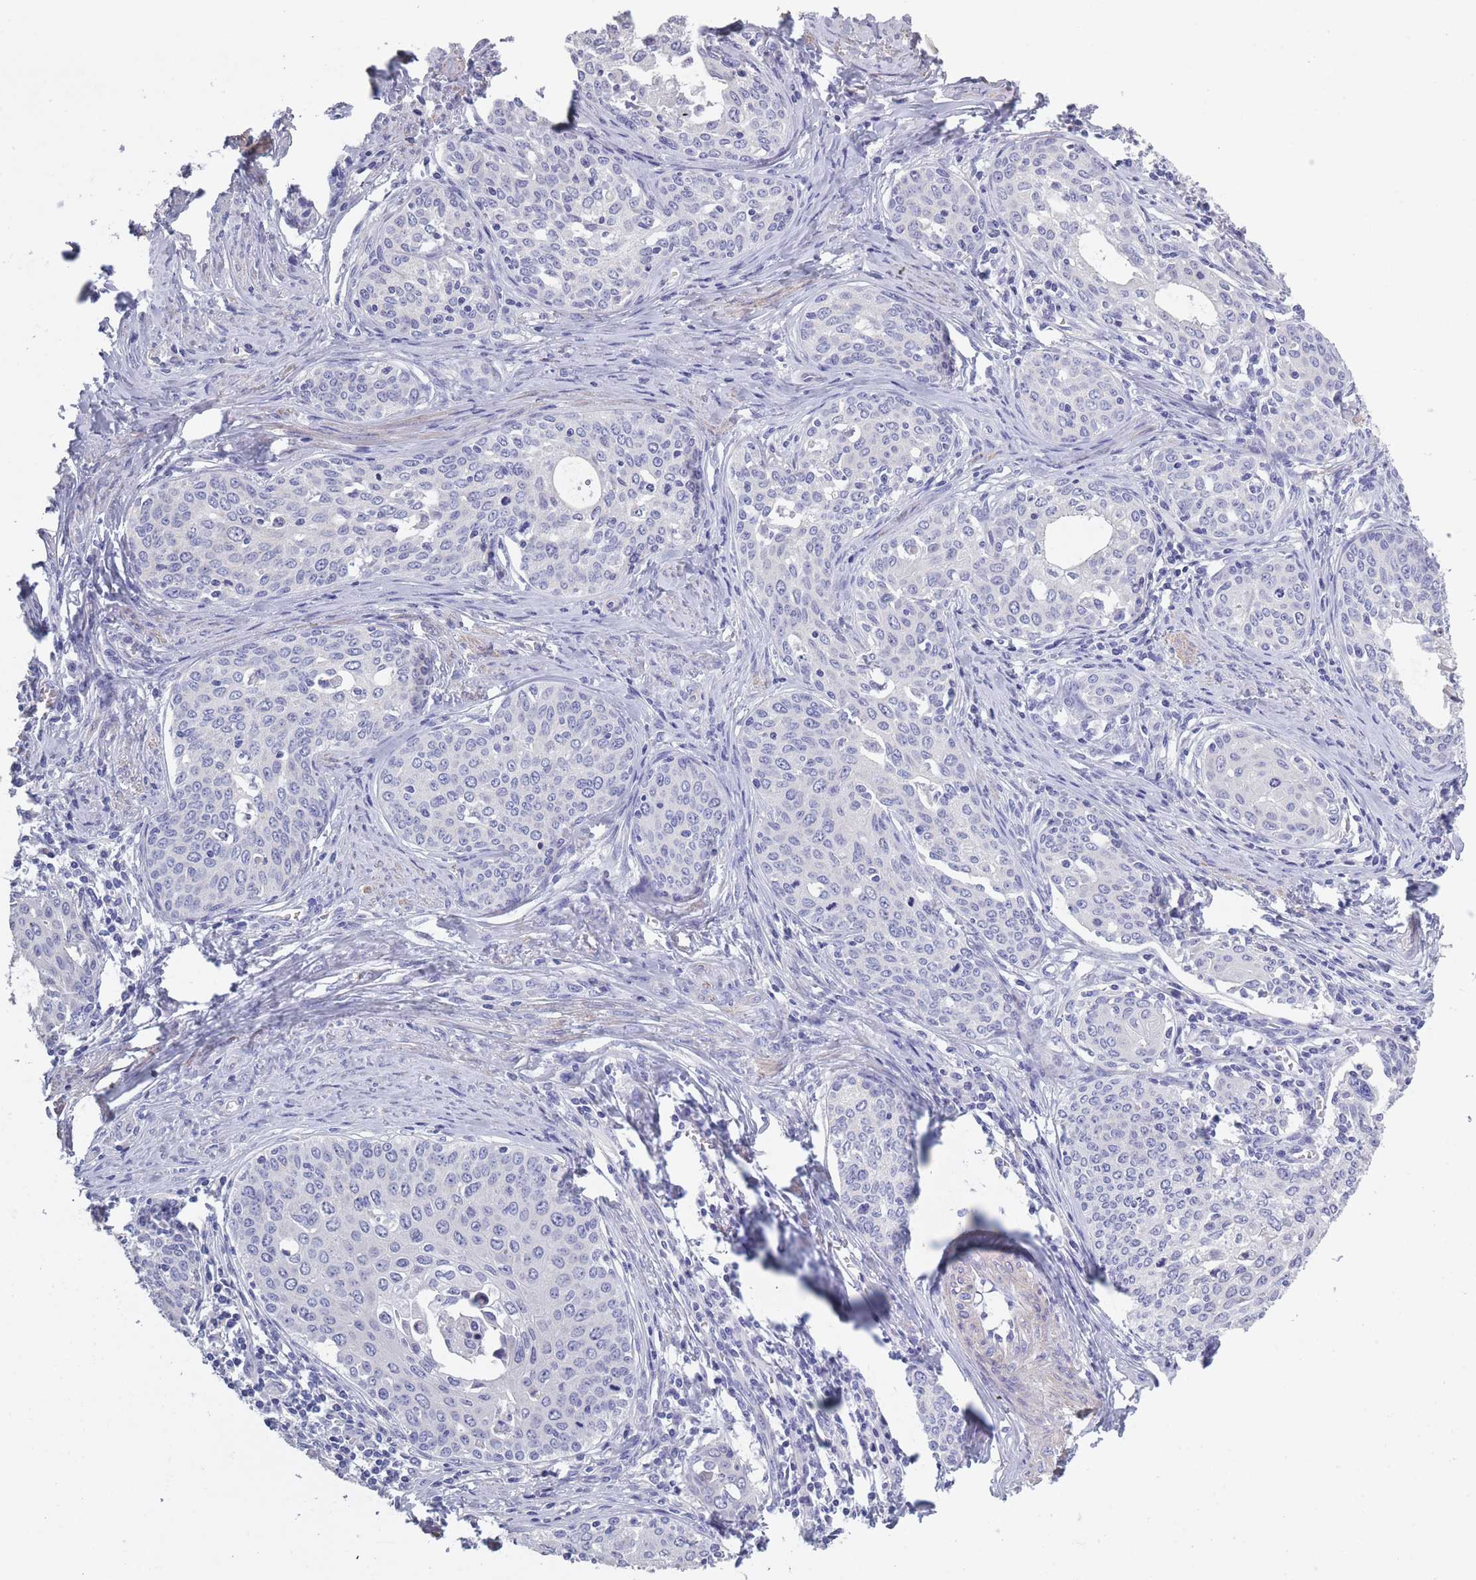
{"staining": {"intensity": "negative", "quantity": "none", "location": "none"}, "tissue": "cervical cancer", "cell_type": "Tumor cells", "image_type": "cancer", "snomed": [{"axis": "morphology", "description": "Squamous cell carcinoma, NOS"}, {"axis": "morphology", "description": "Adenocarcinoma, NOS"}, {"axis": "topography", "description": "Cervix"}], "caption": "Tumor cells are negative for protein expression in human adenocarcinoma (cervical).", "gene": "OR4C5", "patient": {"sex": "female", "age": 52}}